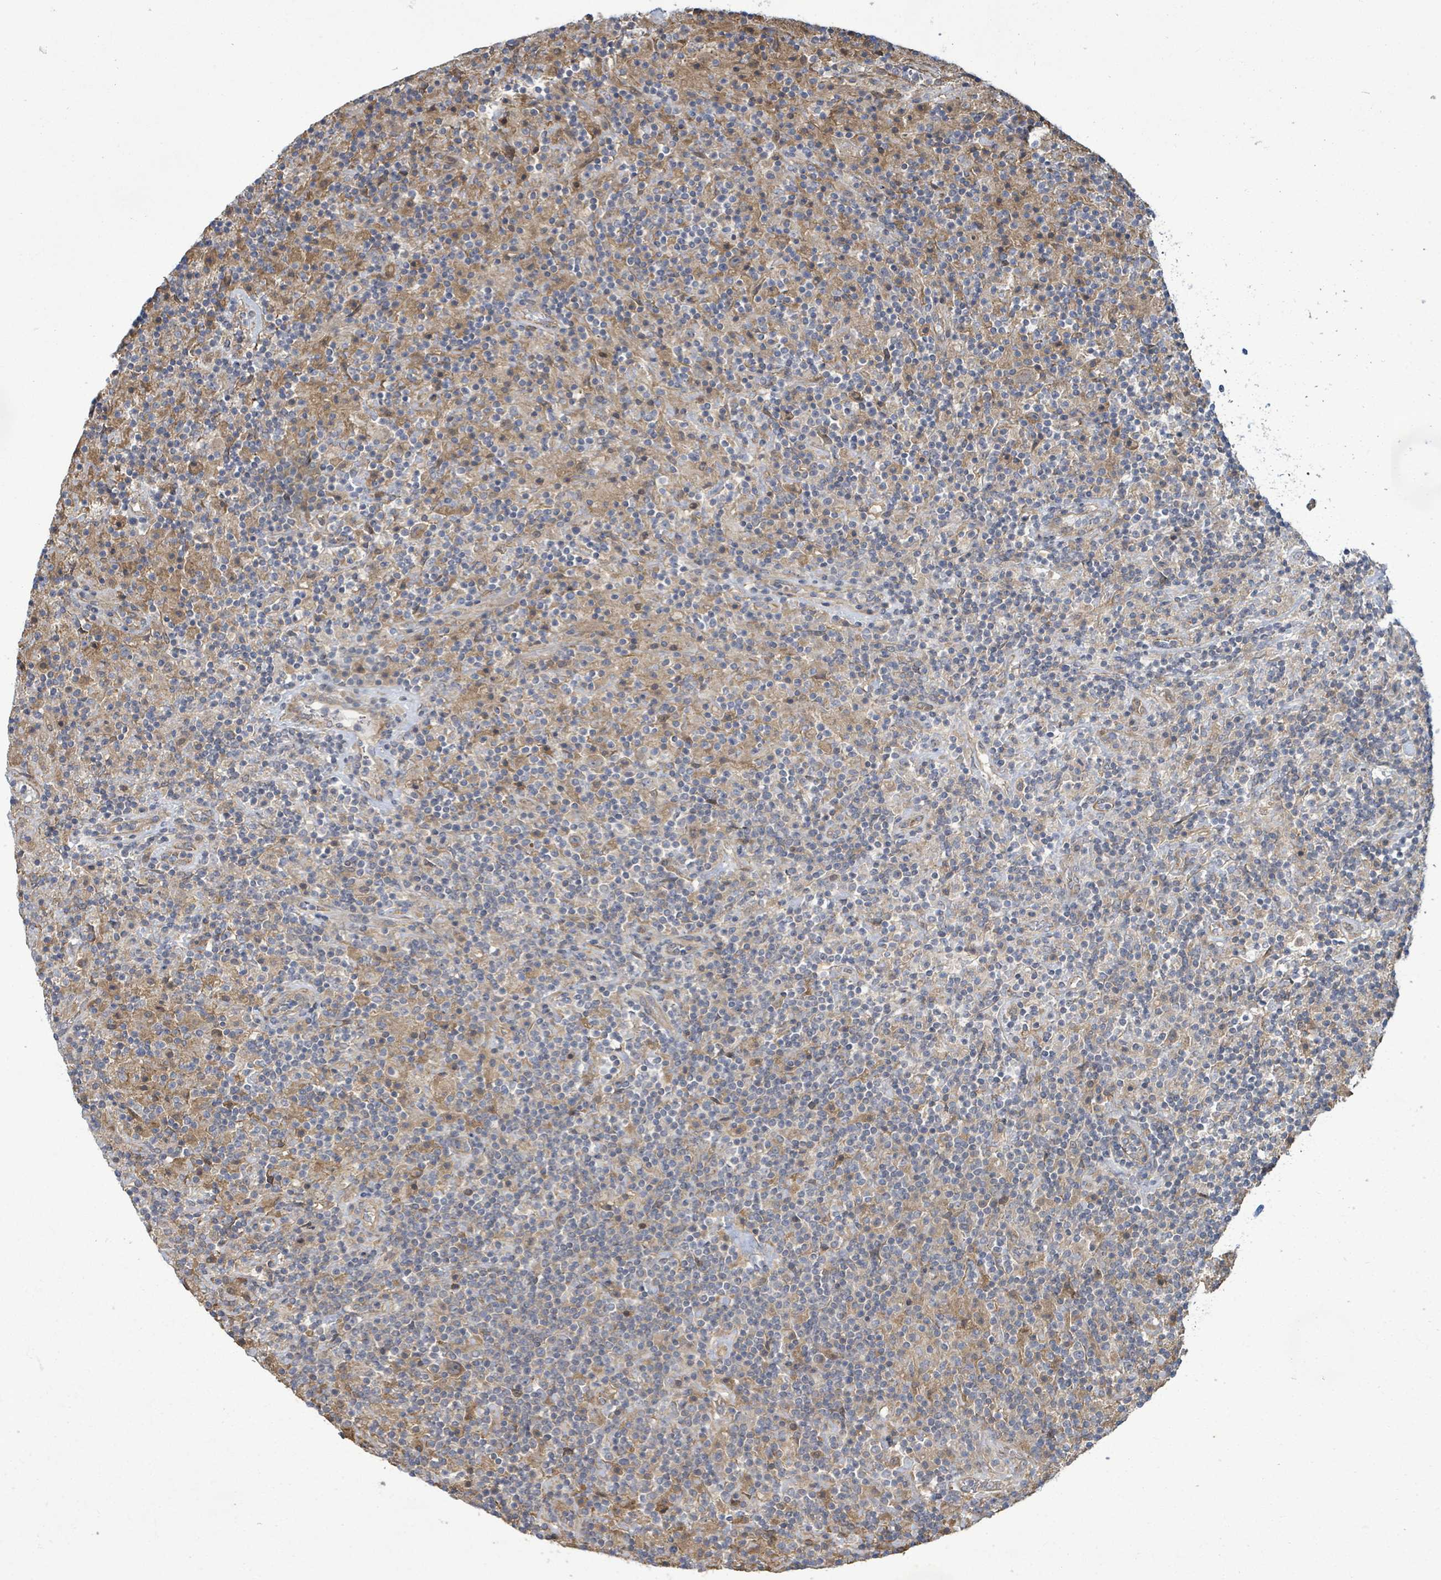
{"staining": {"intensity": "moderate", "quantity": "<25%", "location": "cytoplasmic/membranous"}, "tissue": "lymphoma", "cell_type": "Tumor cells", "image_type": "cancer", "snomed": [{"axis": "morphology", "description": "Hodgkin's disease, NOS"}, {"axis": "topography", "description": "Lymph node"}], "caption": "Brown immunohistochemical staining in human lymphoma reveals moderate cytoplasmic/membranous expression in approximately <25% of tumor cells.", "gene": "KBTBD11", "patient": {"sex": "male", "age": 70}}